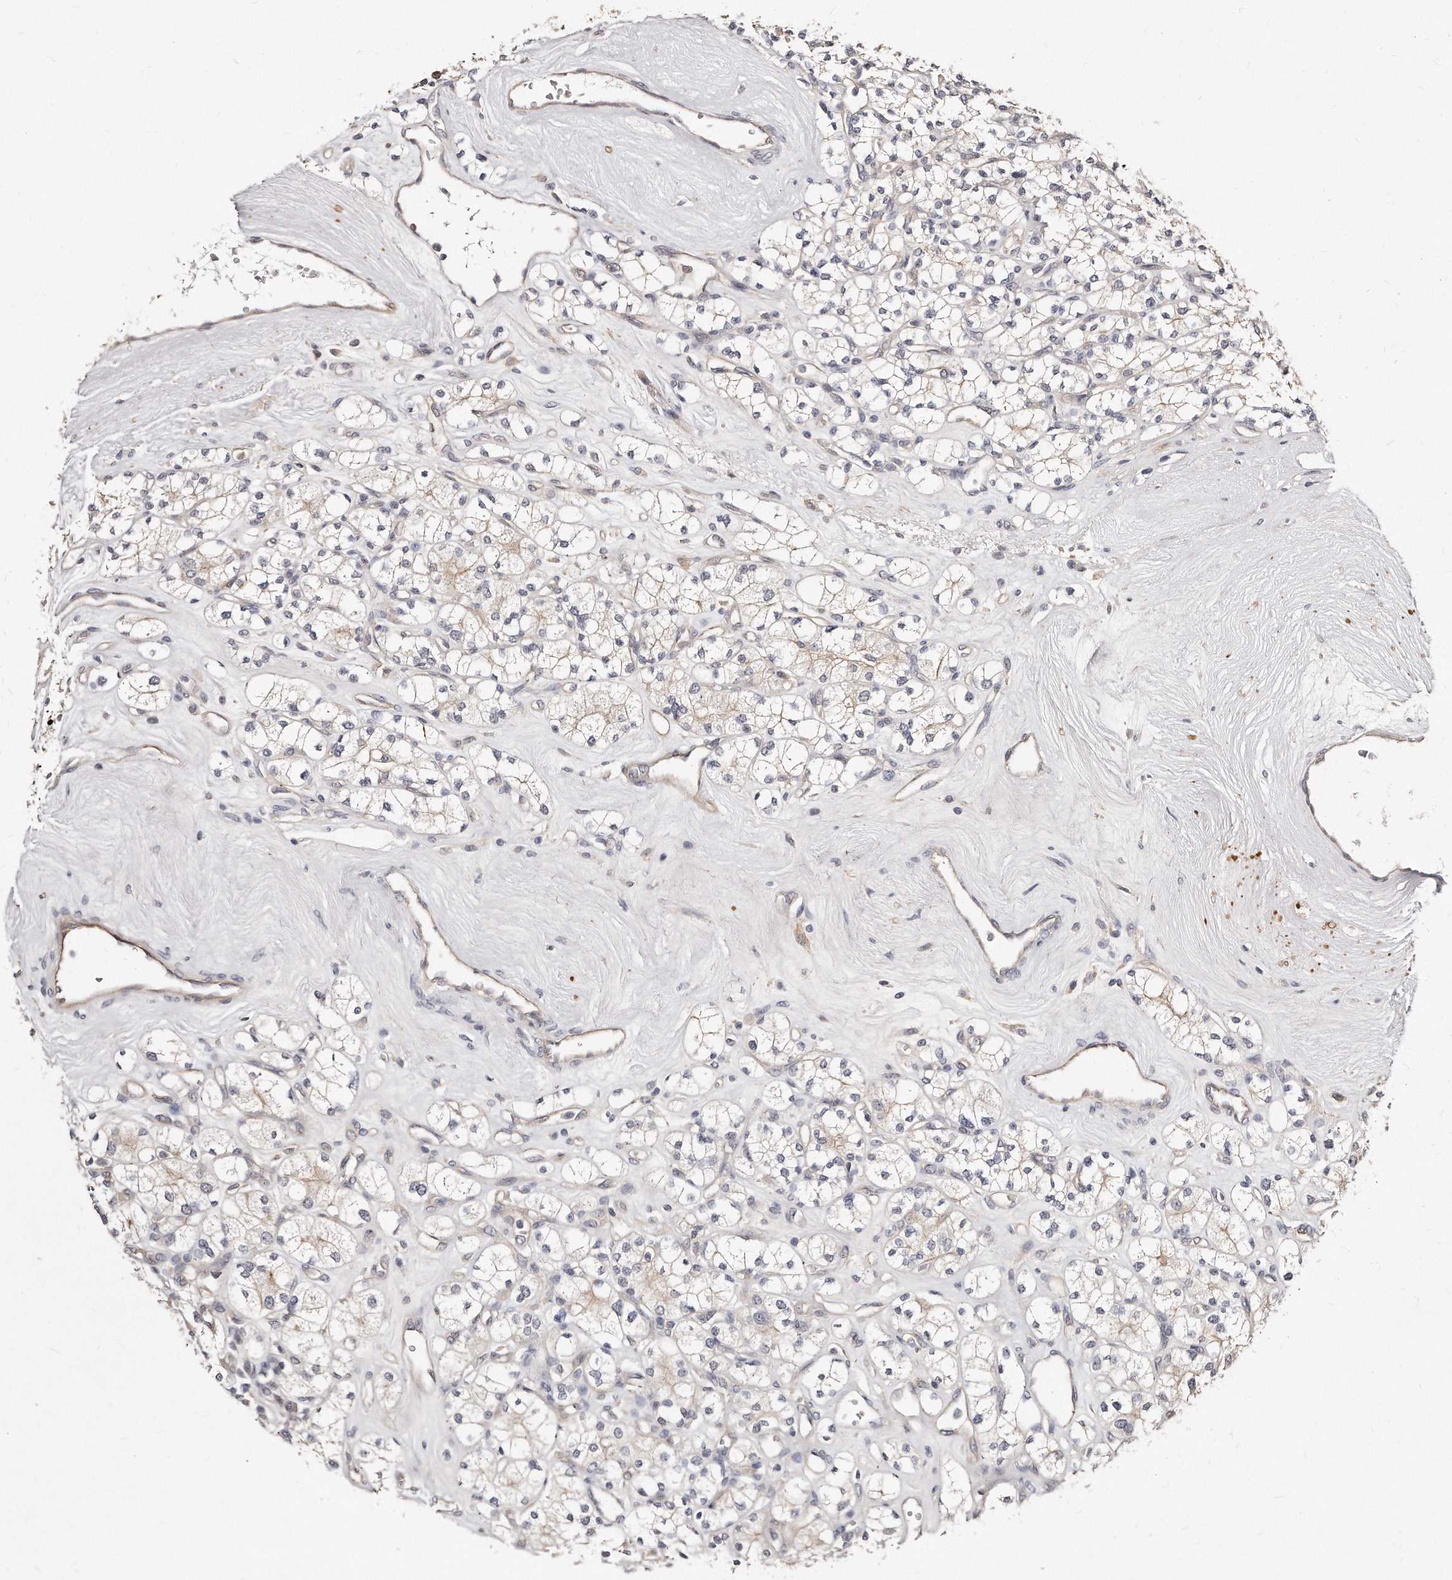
{"staining": {"intensity": "weak", "quantity": "<25%", "location": "cytoplasmic/membranous"}, "tissue": "renal cancer", "cell_type": "Tumor cells", "image_type": "cancer", "snomed": [{"axis": "morphology", "description": "Adenocarcinoma, NOS"}, {"axis": "topography", "description": "Kidney"}], "caption": "DAB immunohistochemical staining of human renal cancer demonstrates no significant positivity in tumor cells.", "gene": "CASZ1", "patient": {"sex": "male", "age": 77}}